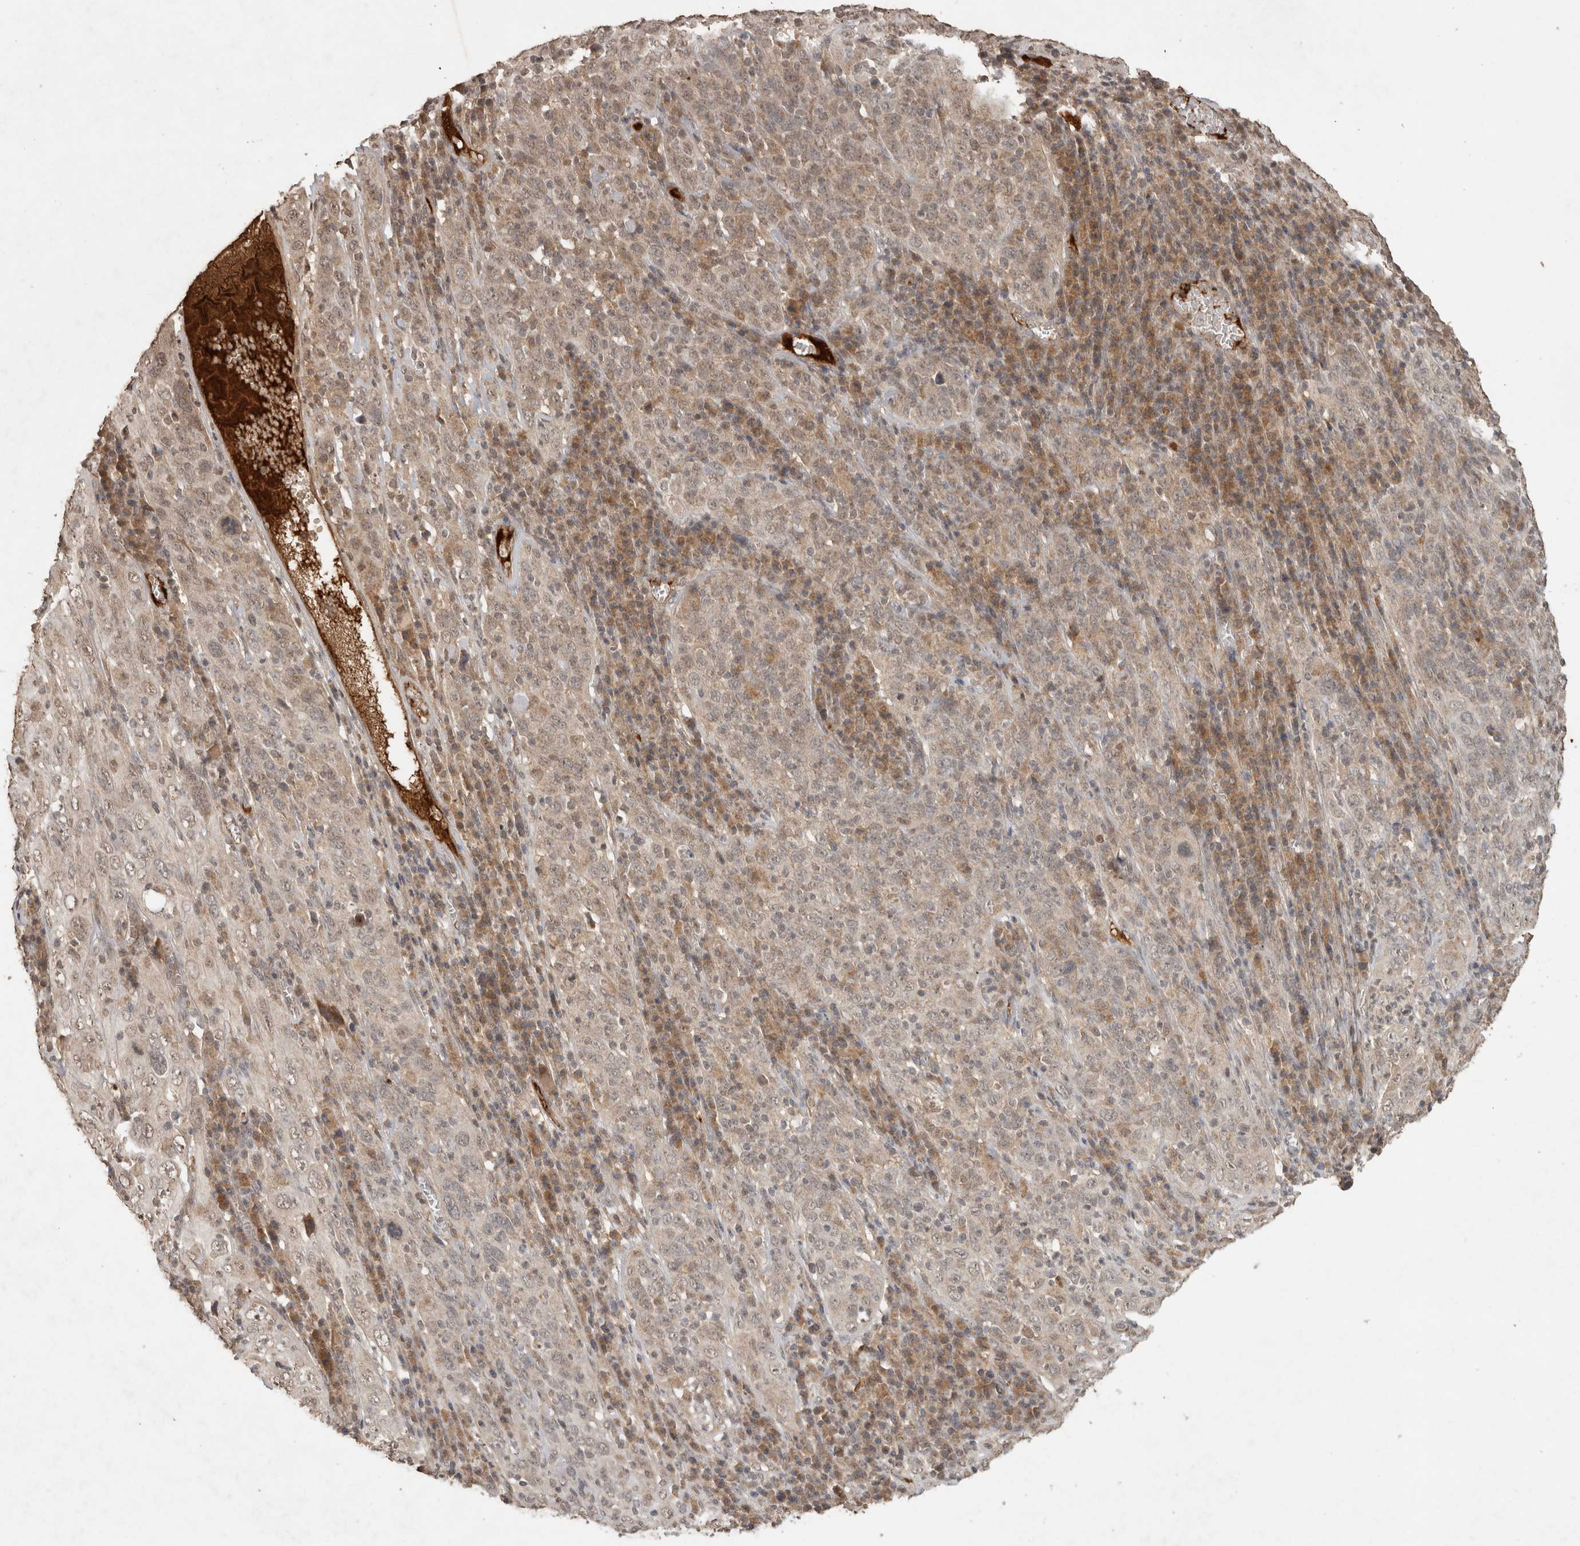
{"staining": {"intensity": "weak", "quantity": "<25%", "location": "cytoplasmic/membranous,nuclear"}, "tissue": "cervical cancer", "cell_type": "Tumor cells", "image_type": "cancer", "snomed": [{"axis": "morphology", "description": "Squamous cell carcinoma, NOS"}, {"axis": "topography", "description": "Cervix"}], "caption": "High magnification brightfield microscopy of cervical cancer (squamous cell carcinoma) stained with DAB (3,3'-diaminobenzidine) (brown) and counterstained with hematoxylin (blue): tumor cells show no significant expression.", "gene": "FAM3A", "patient": {"sex": "female", "age": 46}}